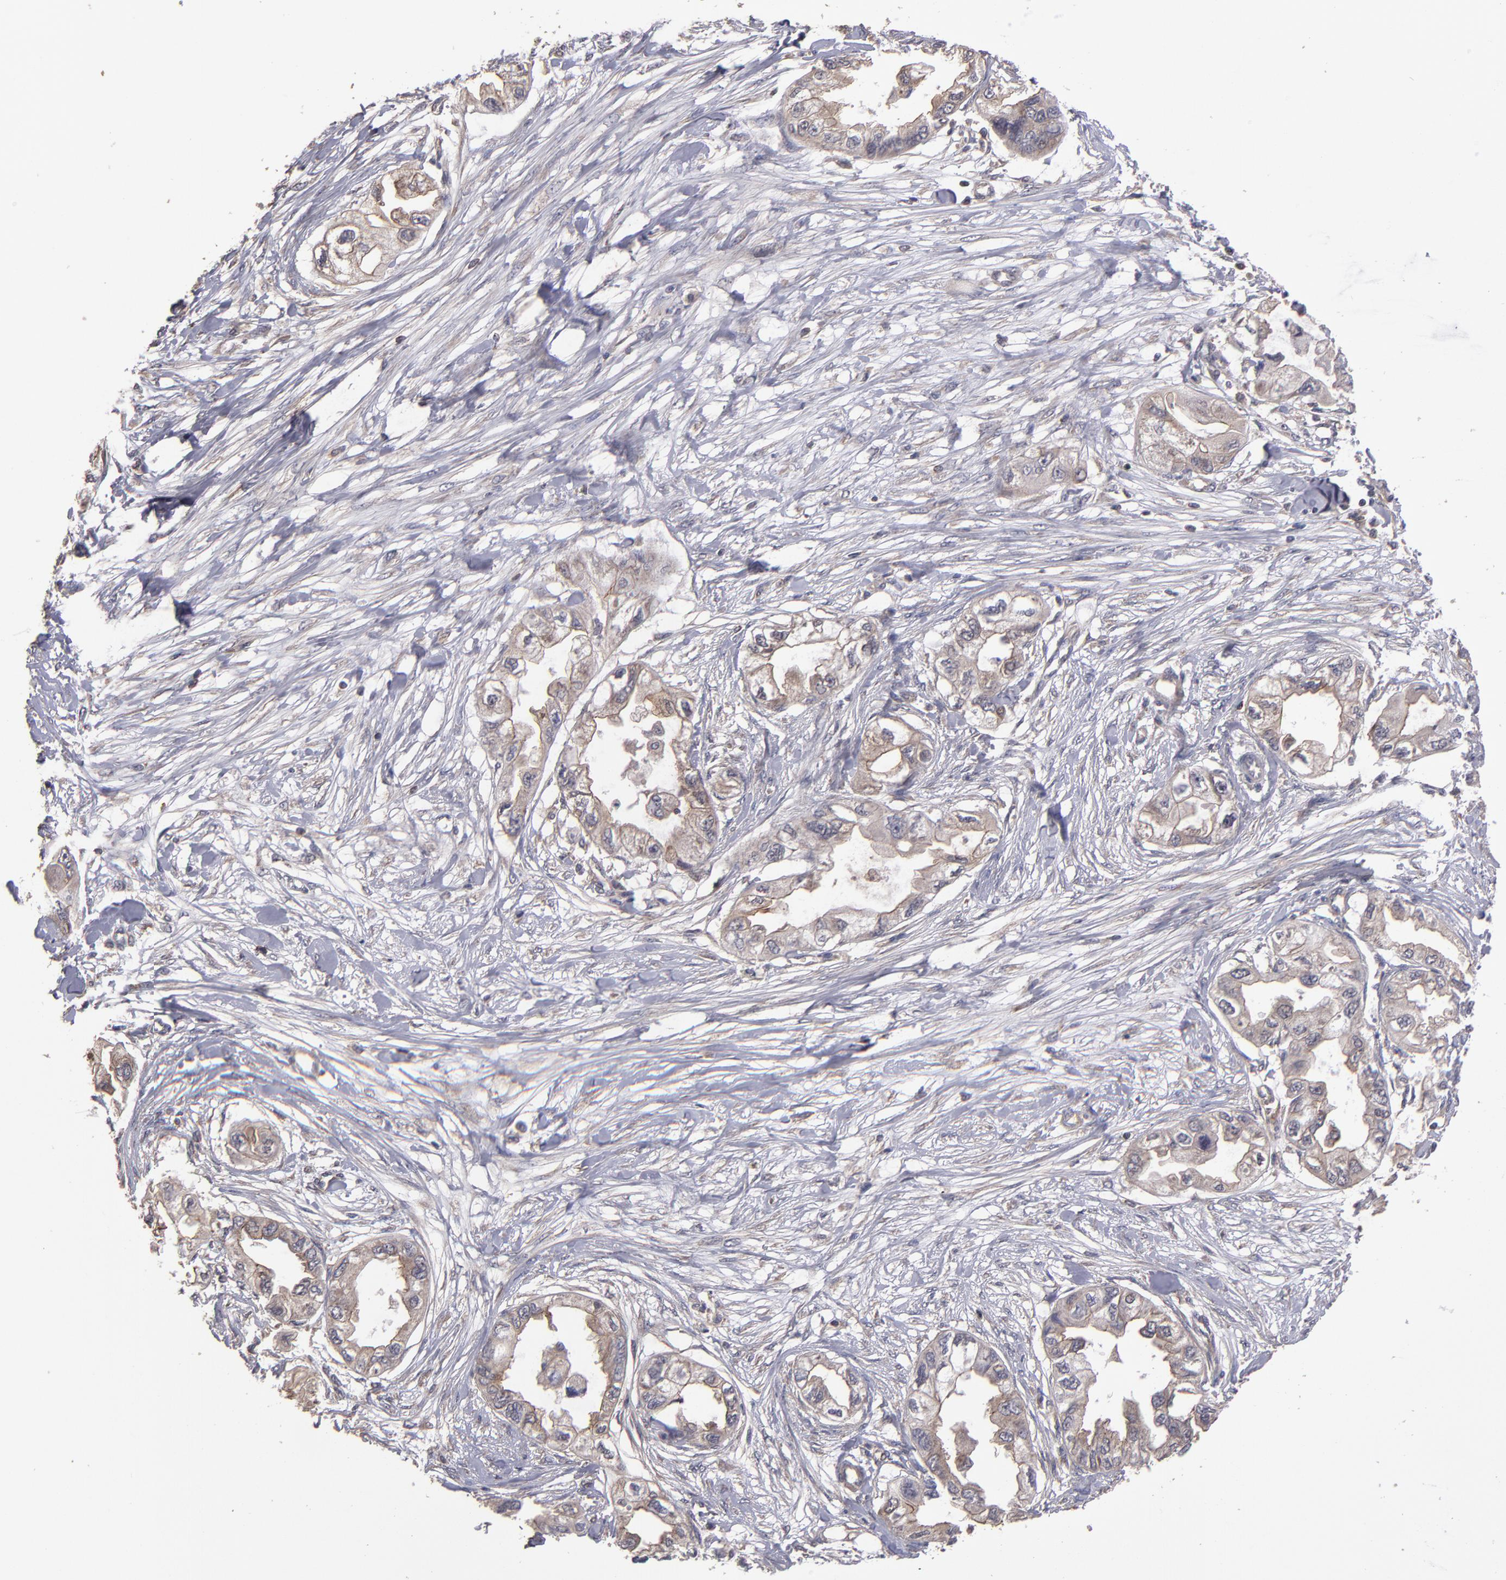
{"staining": {"intensity": "moderate", "quantity": "25%-75%", "location": "cytoplasmic/membranous"}, "tissue": "endometrial cancer", "cell_type": "Tumor cells", "image_type": "cancer", "snomed": [{"axis": "morphology", "description": "Adenocarcinoma, NOS"}, {"axis": "topography", "description": "Endometrium"}], "caption": "Protein expression analysis of human endometrial cancer reveals moderate cytoplasmic/membranous positivity in about 25%-75% of tumor cells.", "gene": "NF2", "patient": {"sex": "female", "age": 67}}